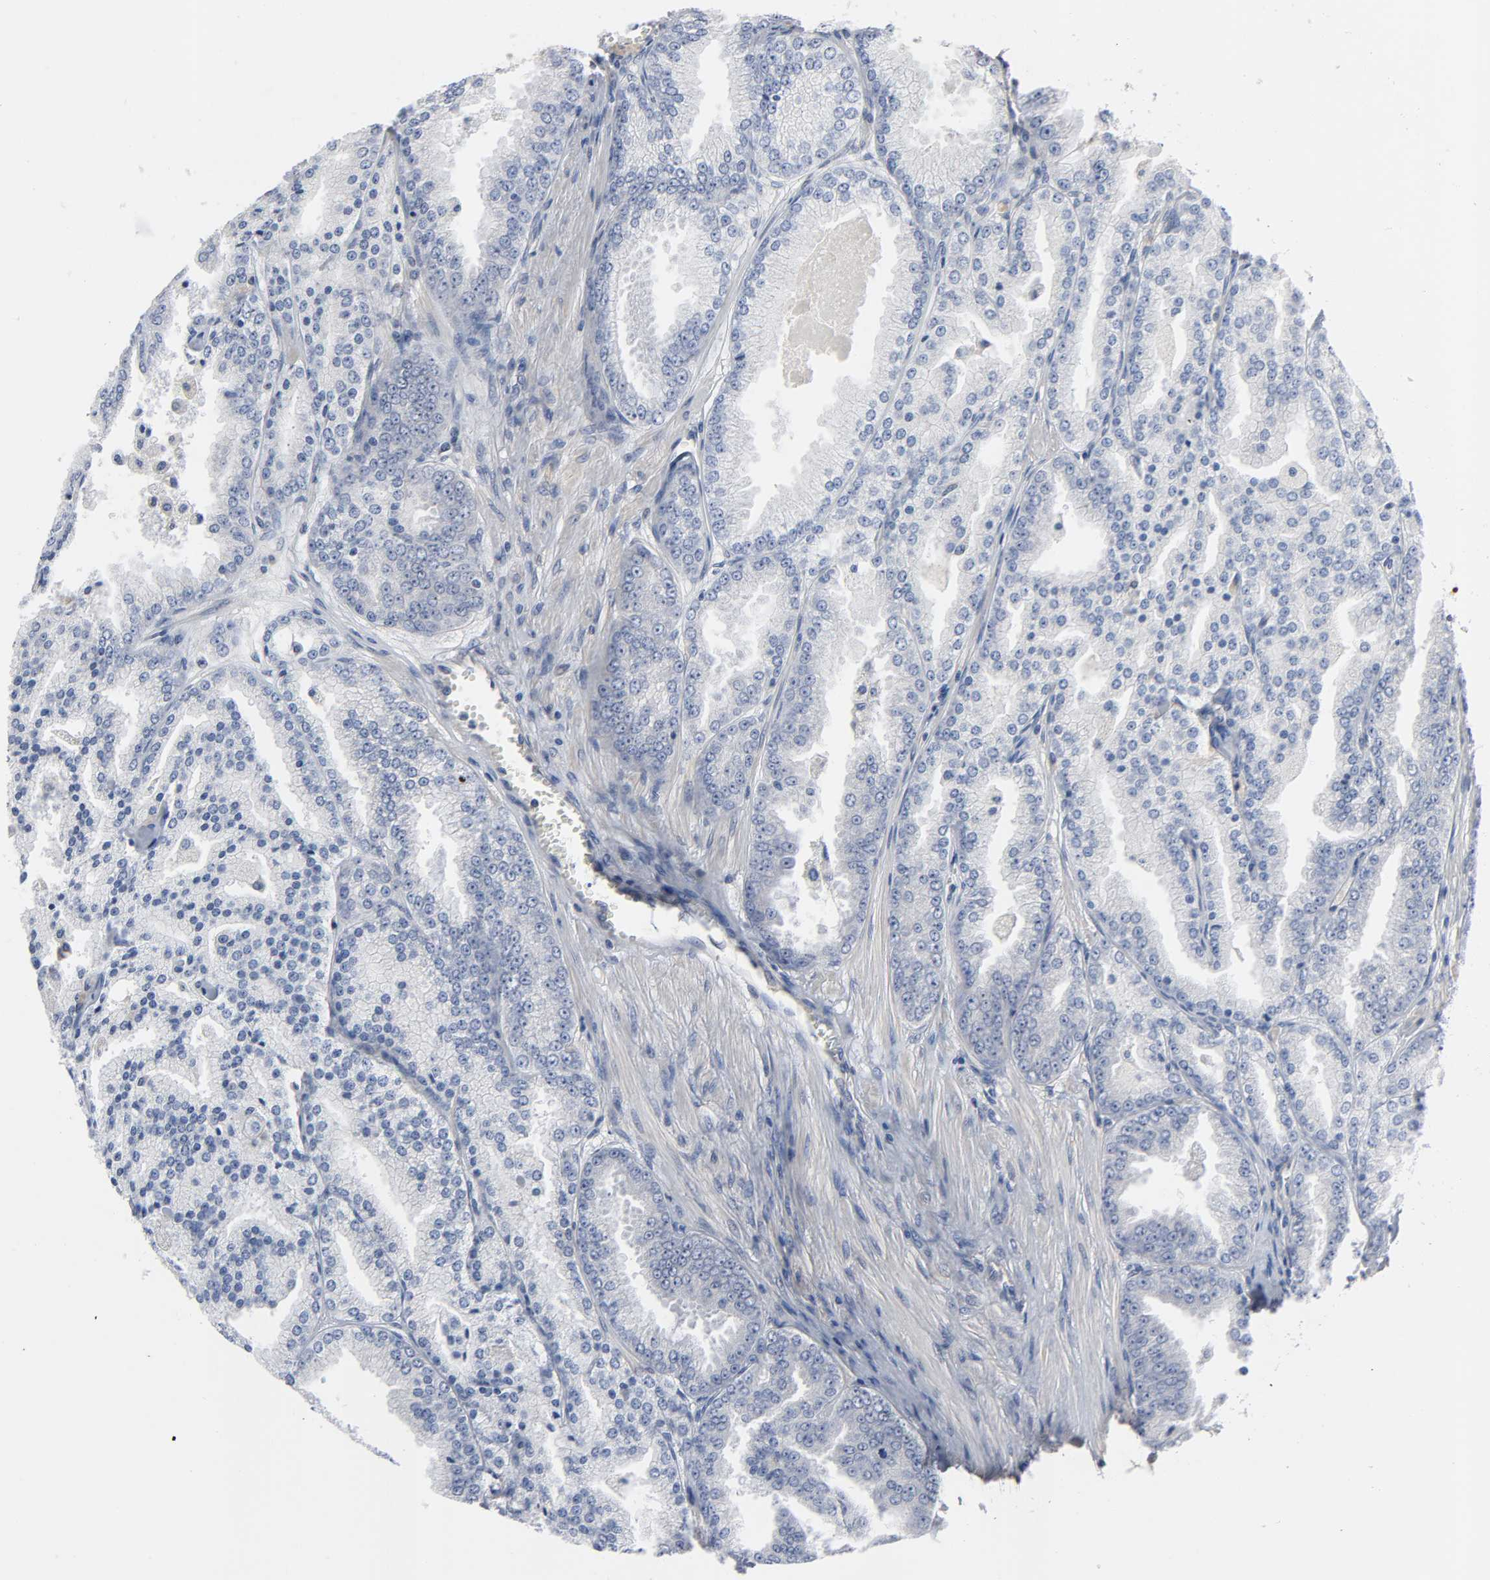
{"staining": {"intensity": "negative", "quantity": "none", "location": "none"}, "tissue": "prostate cancer", "cell_type": "Tumor cells", "image_type": "cancer", "snomed": [{"axis": "morphology", "description": "Adenocarcinoma, High grade"}, {"axis": "topography", "description": "Prostate"}], "caption": "This is a image of IHC staining of prostate cancer (high-grade adenocarcinoma), which shows no positivity in tumor cells.", "gene": "DDX10", "patient": {"sex": "male", "age": 61}}